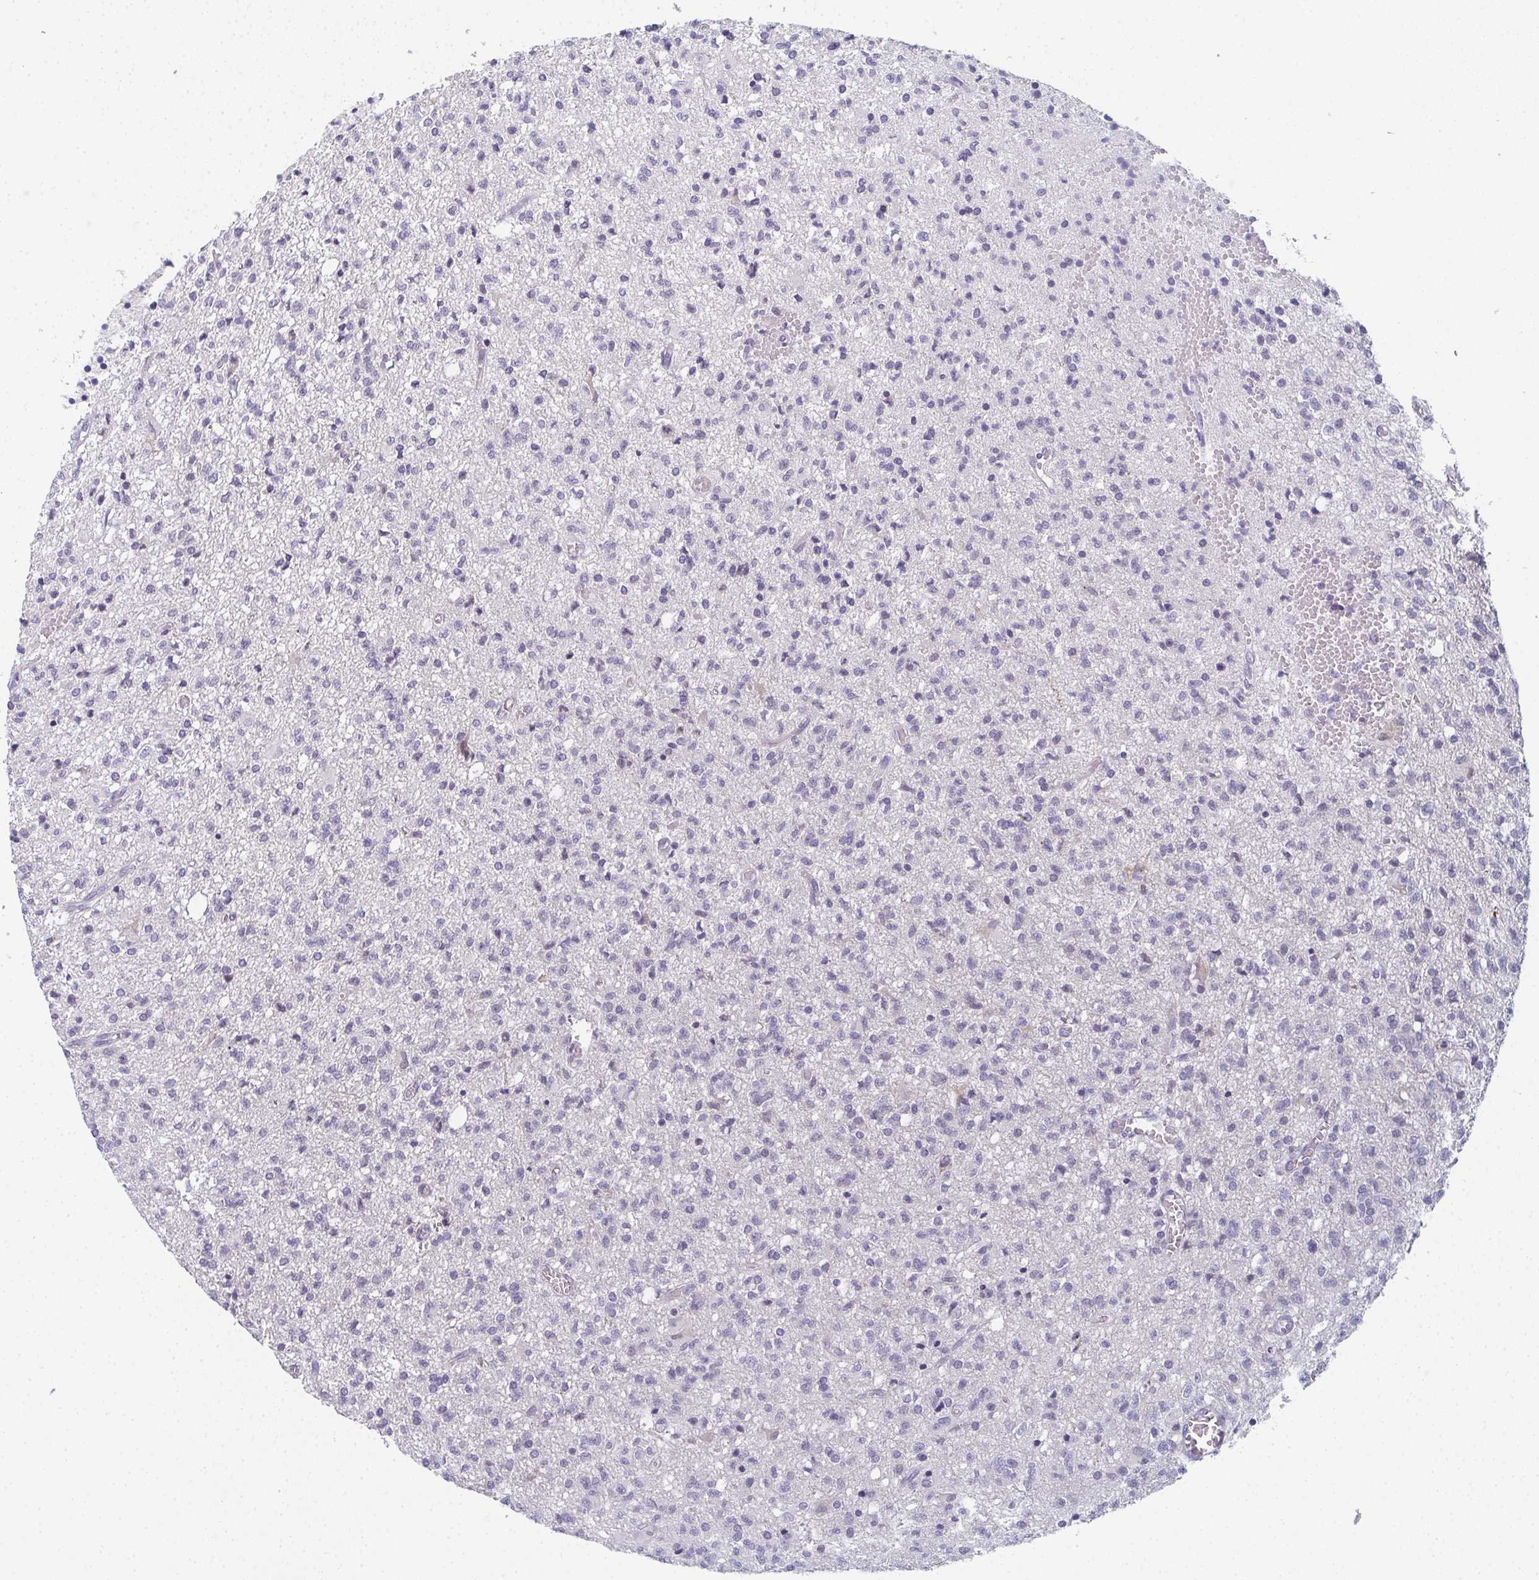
{"staining": {"intensity": "negative", "quantity": "none", "location": "none"}, "tissue": "glioma", "cell_type": "Tumor cells", "image_type": "cancer", "snomed": [{"axis": "morphology", "description": "Glioma, malignant, Low grade"}, {"axis": "topography", "description": "Brain"}], "caption": "This is an immunohistochemistry (IHC) histopathology image of human malignant glioma (low-grade). There is no expression in tumor cells.", "gene": "PYCR3", "patient": {"sex": "male", "age": 64}}